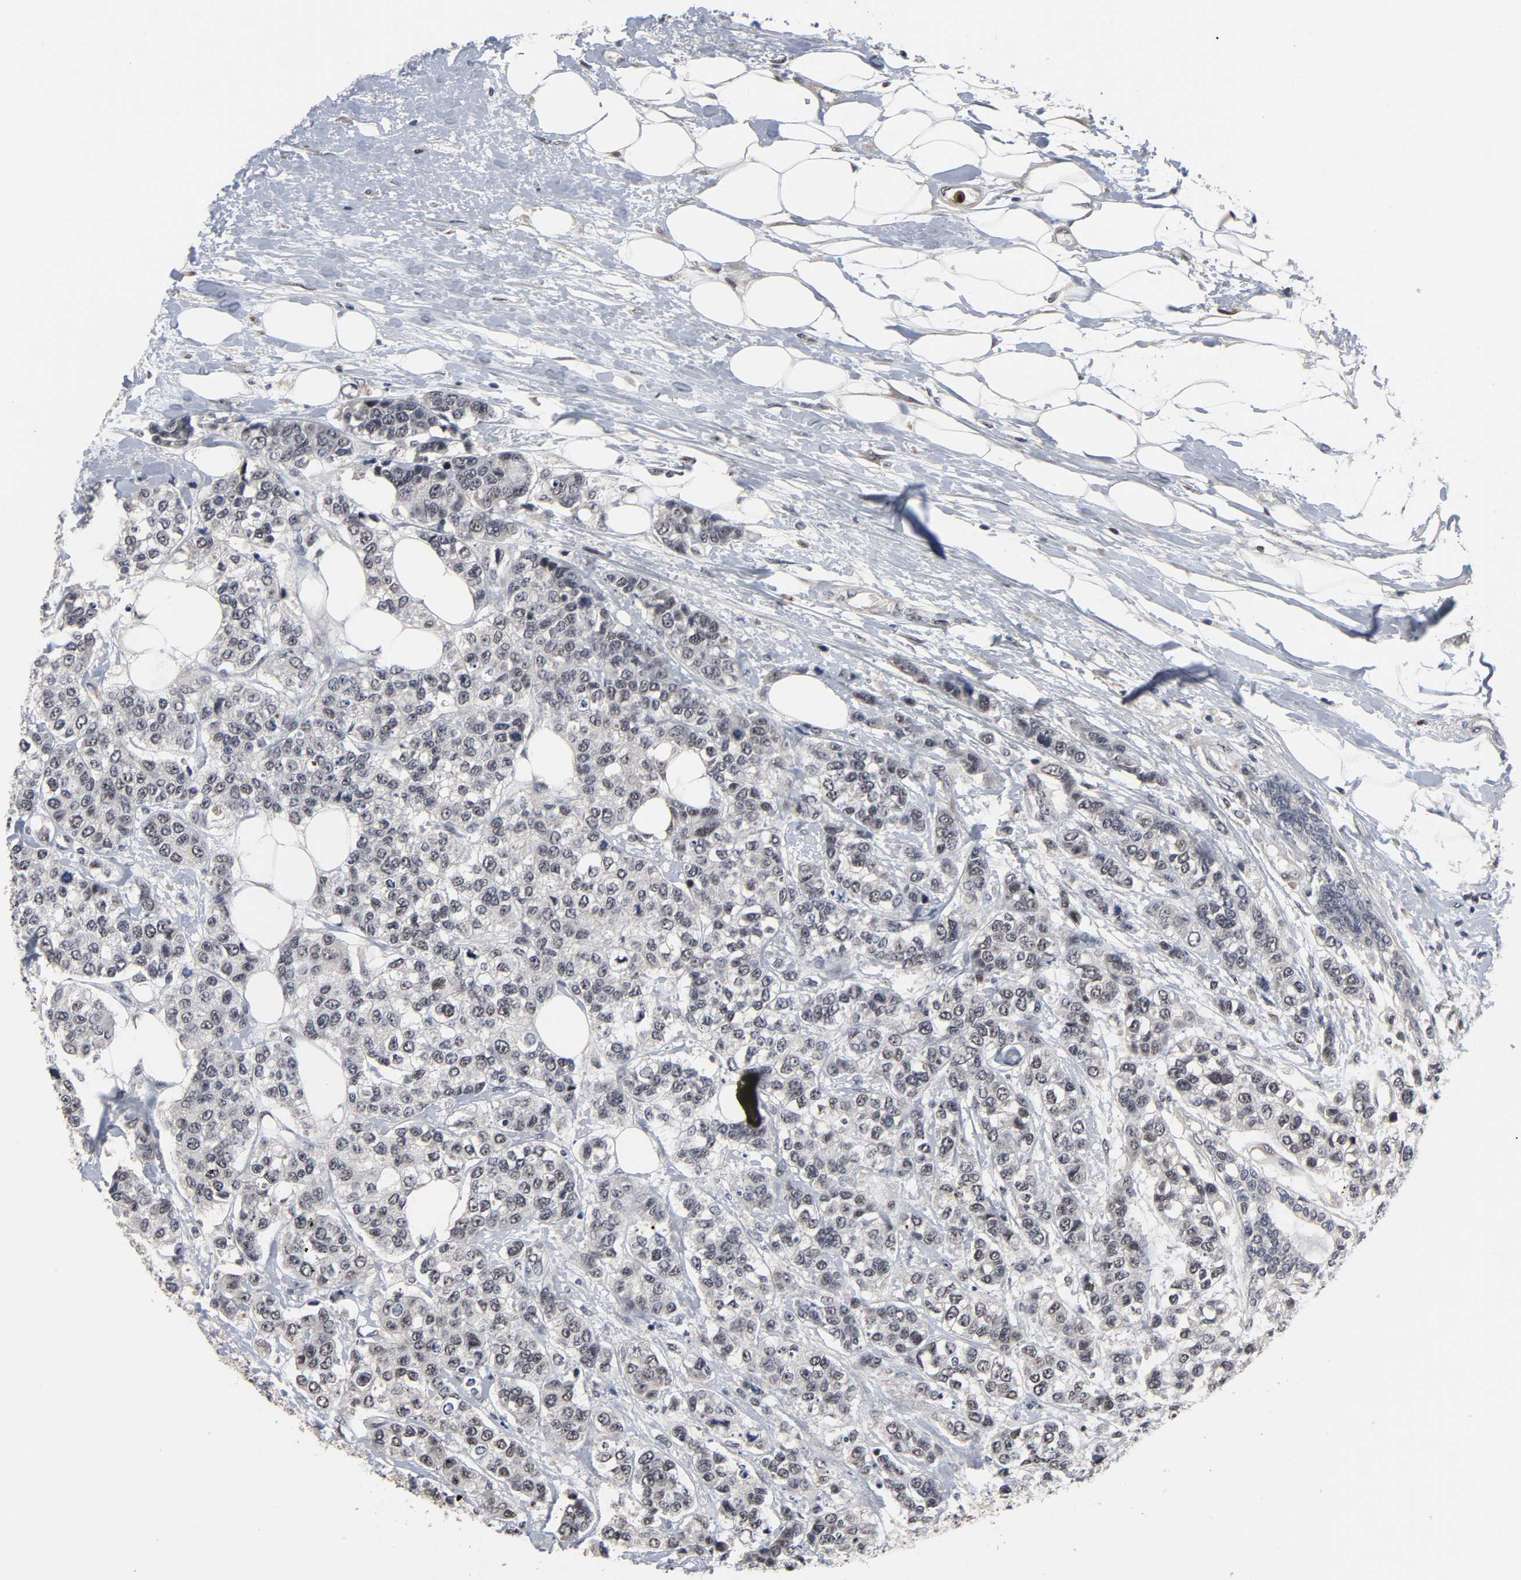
{"staining": {"intensity": "negative", "quantity": "none", "location": "none"}, "tissue": "breast cancer", "cell_type": "Tumor cells", "image_type": "cancer", "snomed": [{"axis": "morphology", "description": "Duct carcinoma"}, {"axis": "topography", "description": "Breast"}], "caption": "Tumor cells are negative for brown protein staining in breast infiltrating ductal carcinoma.", "gene": "RTL5", "patient": {"sex": "female", "age": 51}}